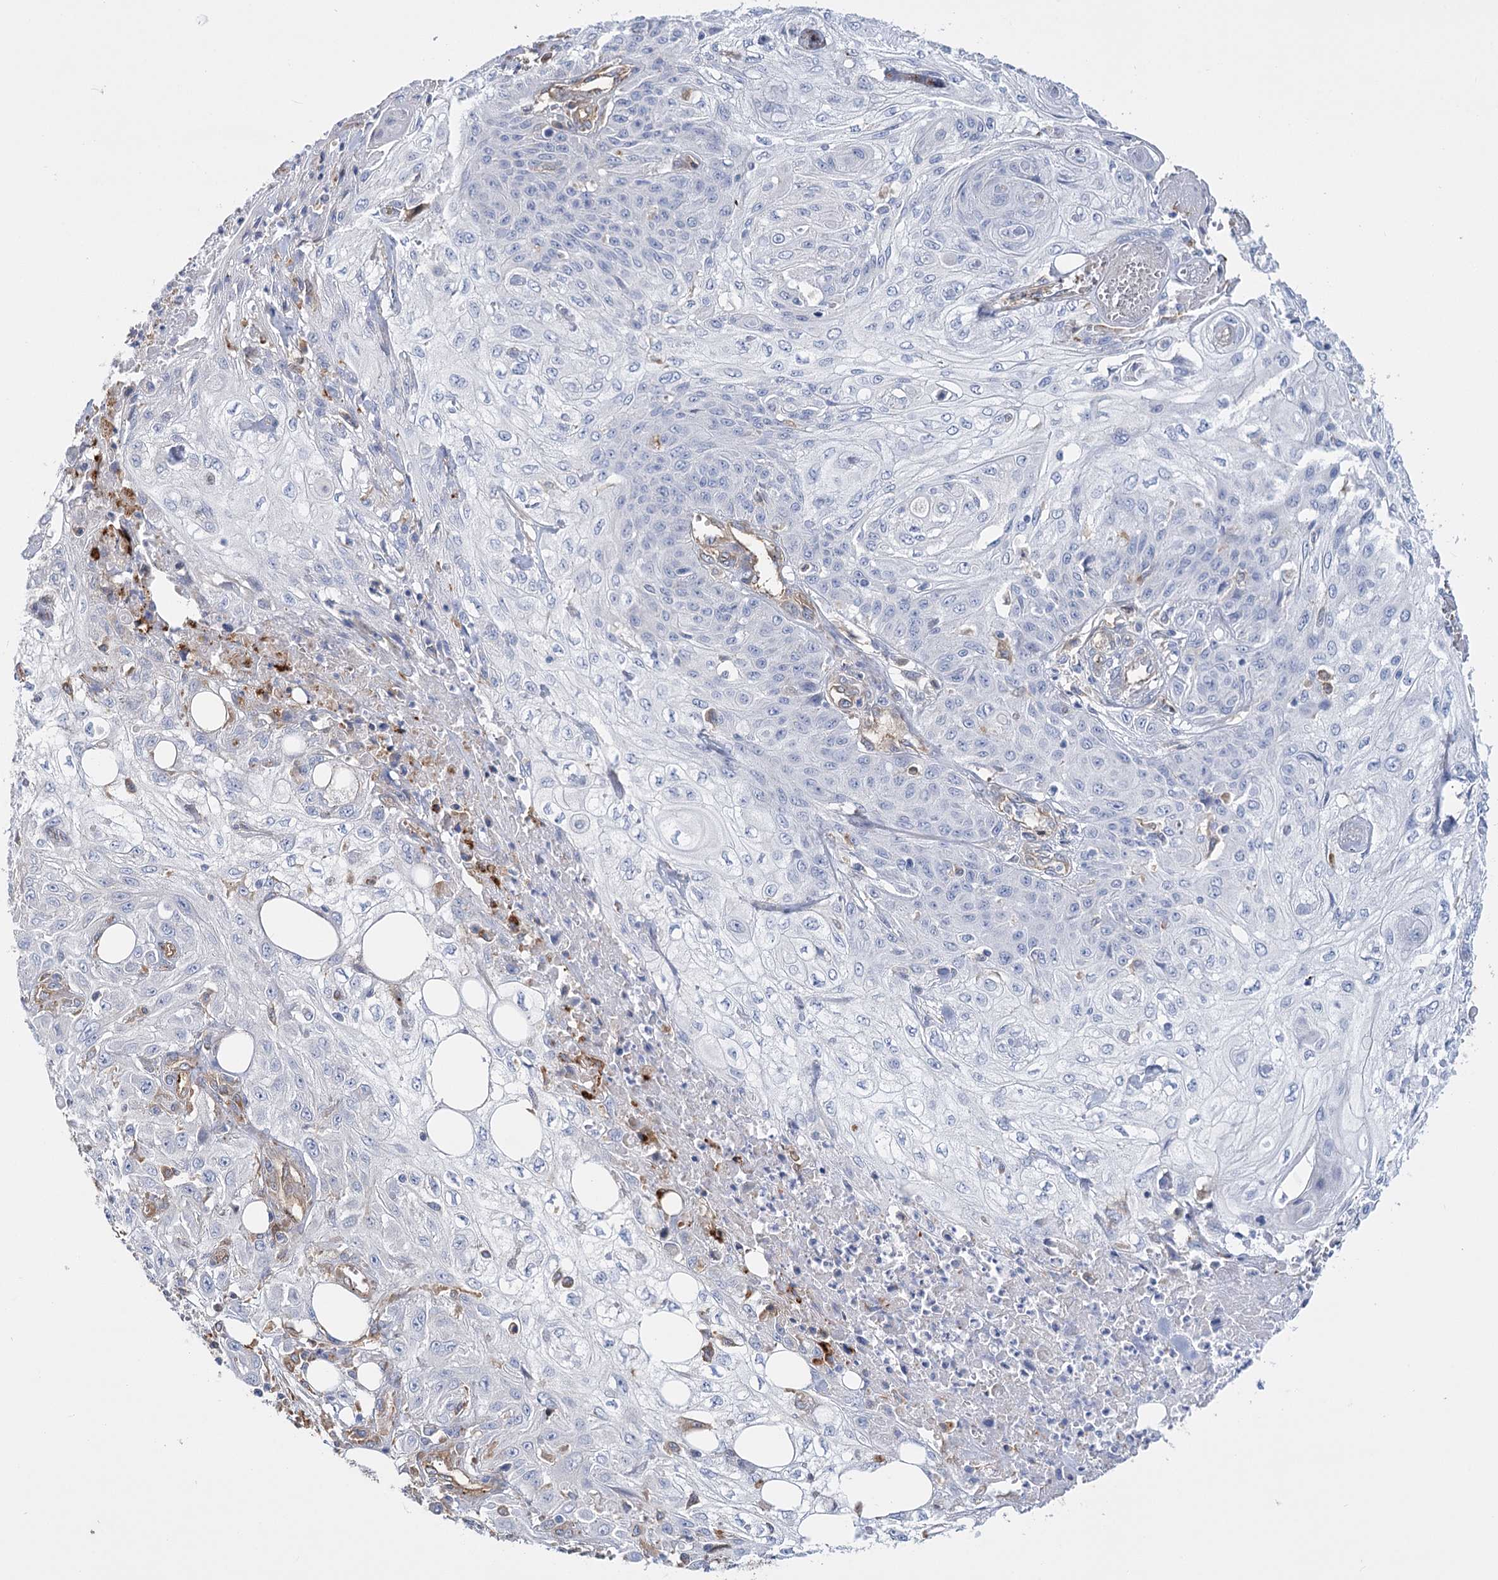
{"staining": {"intensity": "negative", "quantity": "none", "location": "none"}, "tissue": "skin cancer", "cell_type": "Tumor cells", "image_type": "cancer", "snomed": [{"axis": "morphology", "description": "Squamous cell carcinoma, NOS"}, {"axis": "morphology", "description": "Squamous cell carcinoma, metastatic, NOS"}, {"axis": "topography", "description": "Skin"}, {"axis": "topography", "description": "Lymph node"}], "caption": "High magnification brightfield microscopy of skin cancer stained with DAB (3,3'-diaminobenzidine) (brown) and counterstained with hematoxylin (blue): tumor cells show no significant positivity.", "gene": "GUSB", "patient": {"sex": "male", "age": 75}}